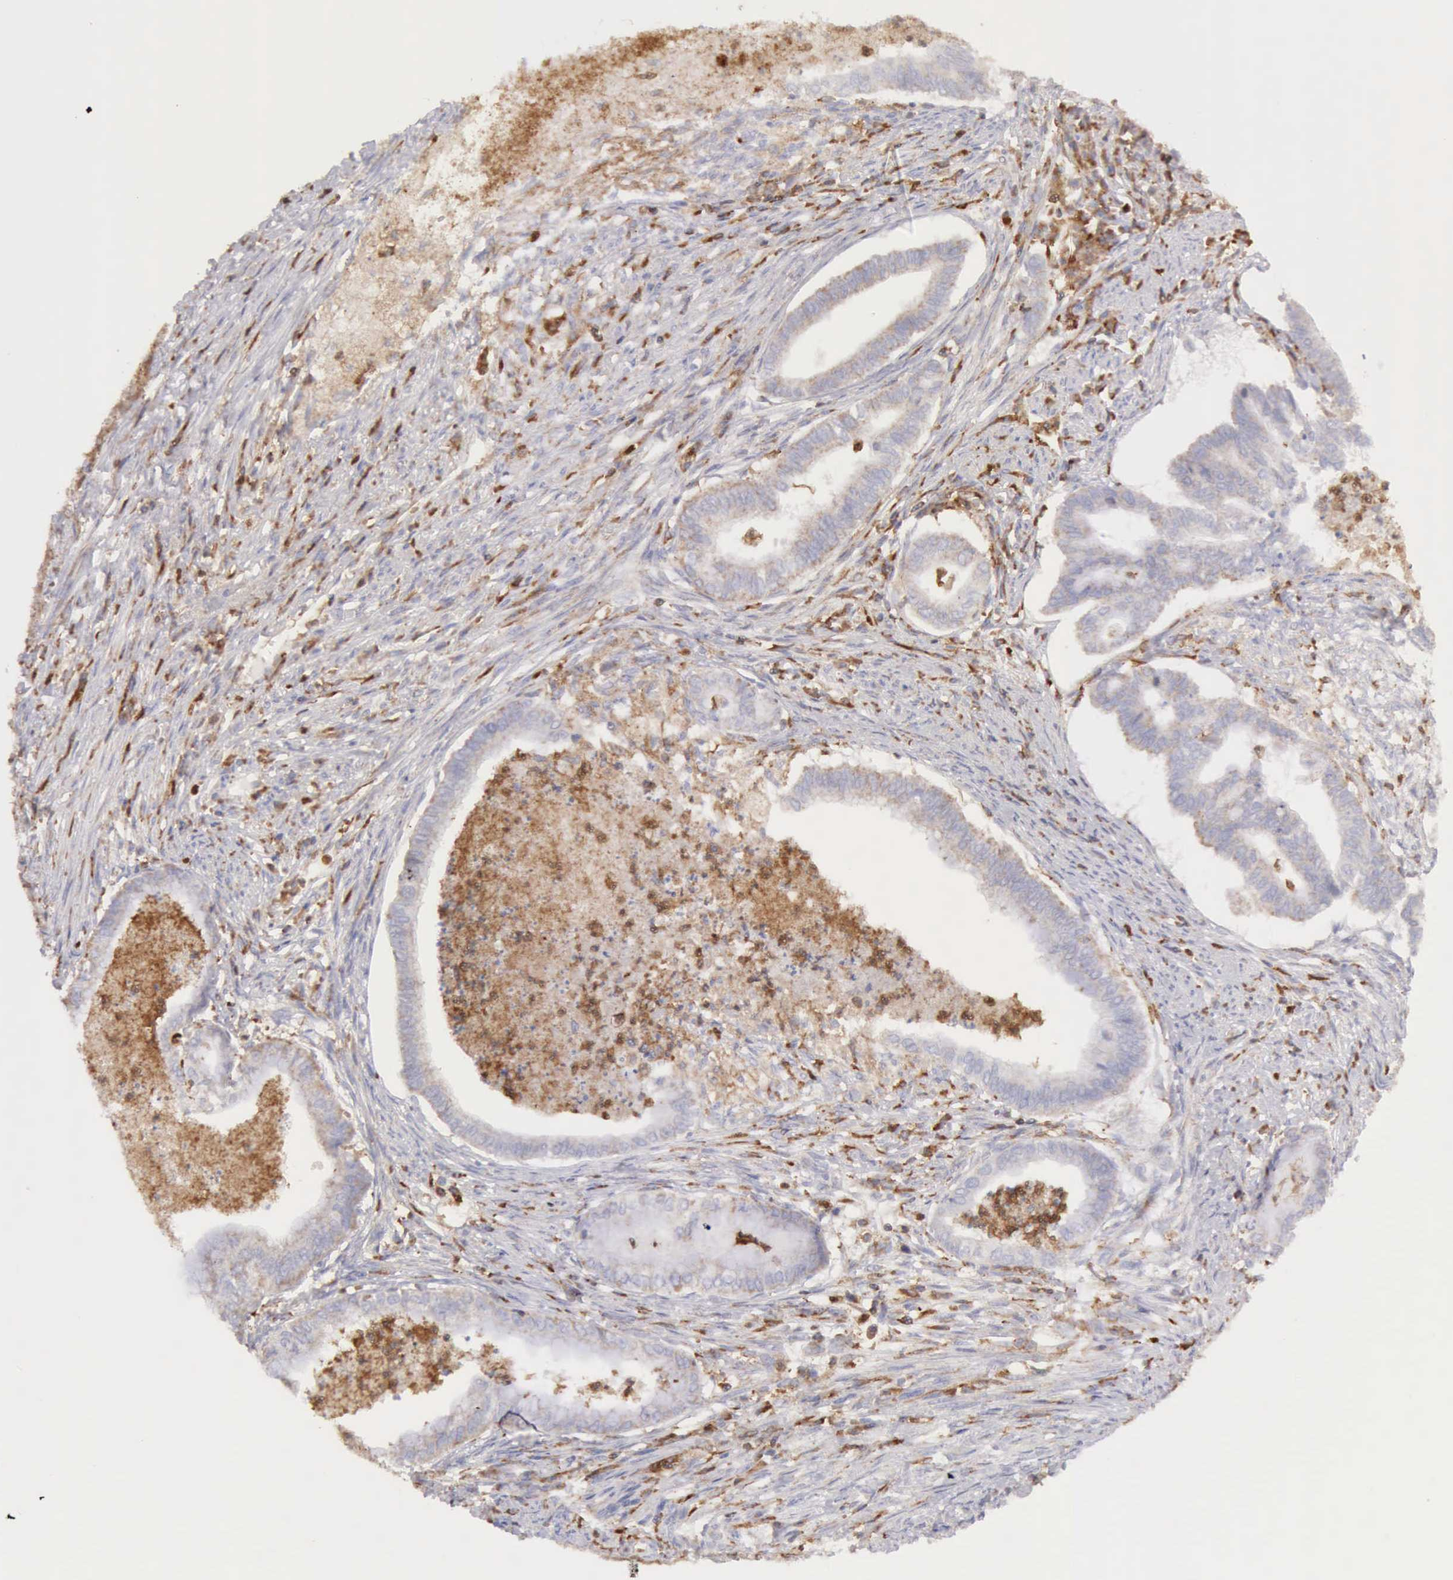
{"staining": {"intensity": "weak", "quantity": "25%-75%", "location": "cytoplasmic/membranous"}, "tissue": "endometrial cancer", "cell_type": "Tumor cells", "image_type": "cancer", "snomed": [{"axis": "morphology", "description": "Necrosis, NOS"}, {"axis": "morphology", "description": "Adenocarcinoma, NOS"}, {"axis": "topography", "description": "Endometrium"}], "caption": "There is low levels of weak cytoplasmic/membranous positivity in tumor cells of endometrial cancer, as demonstrated by immunohistochemical staining (brown color).", "gene": "ARHGAP4", "patient": {"sex": "female", "age": 79}}